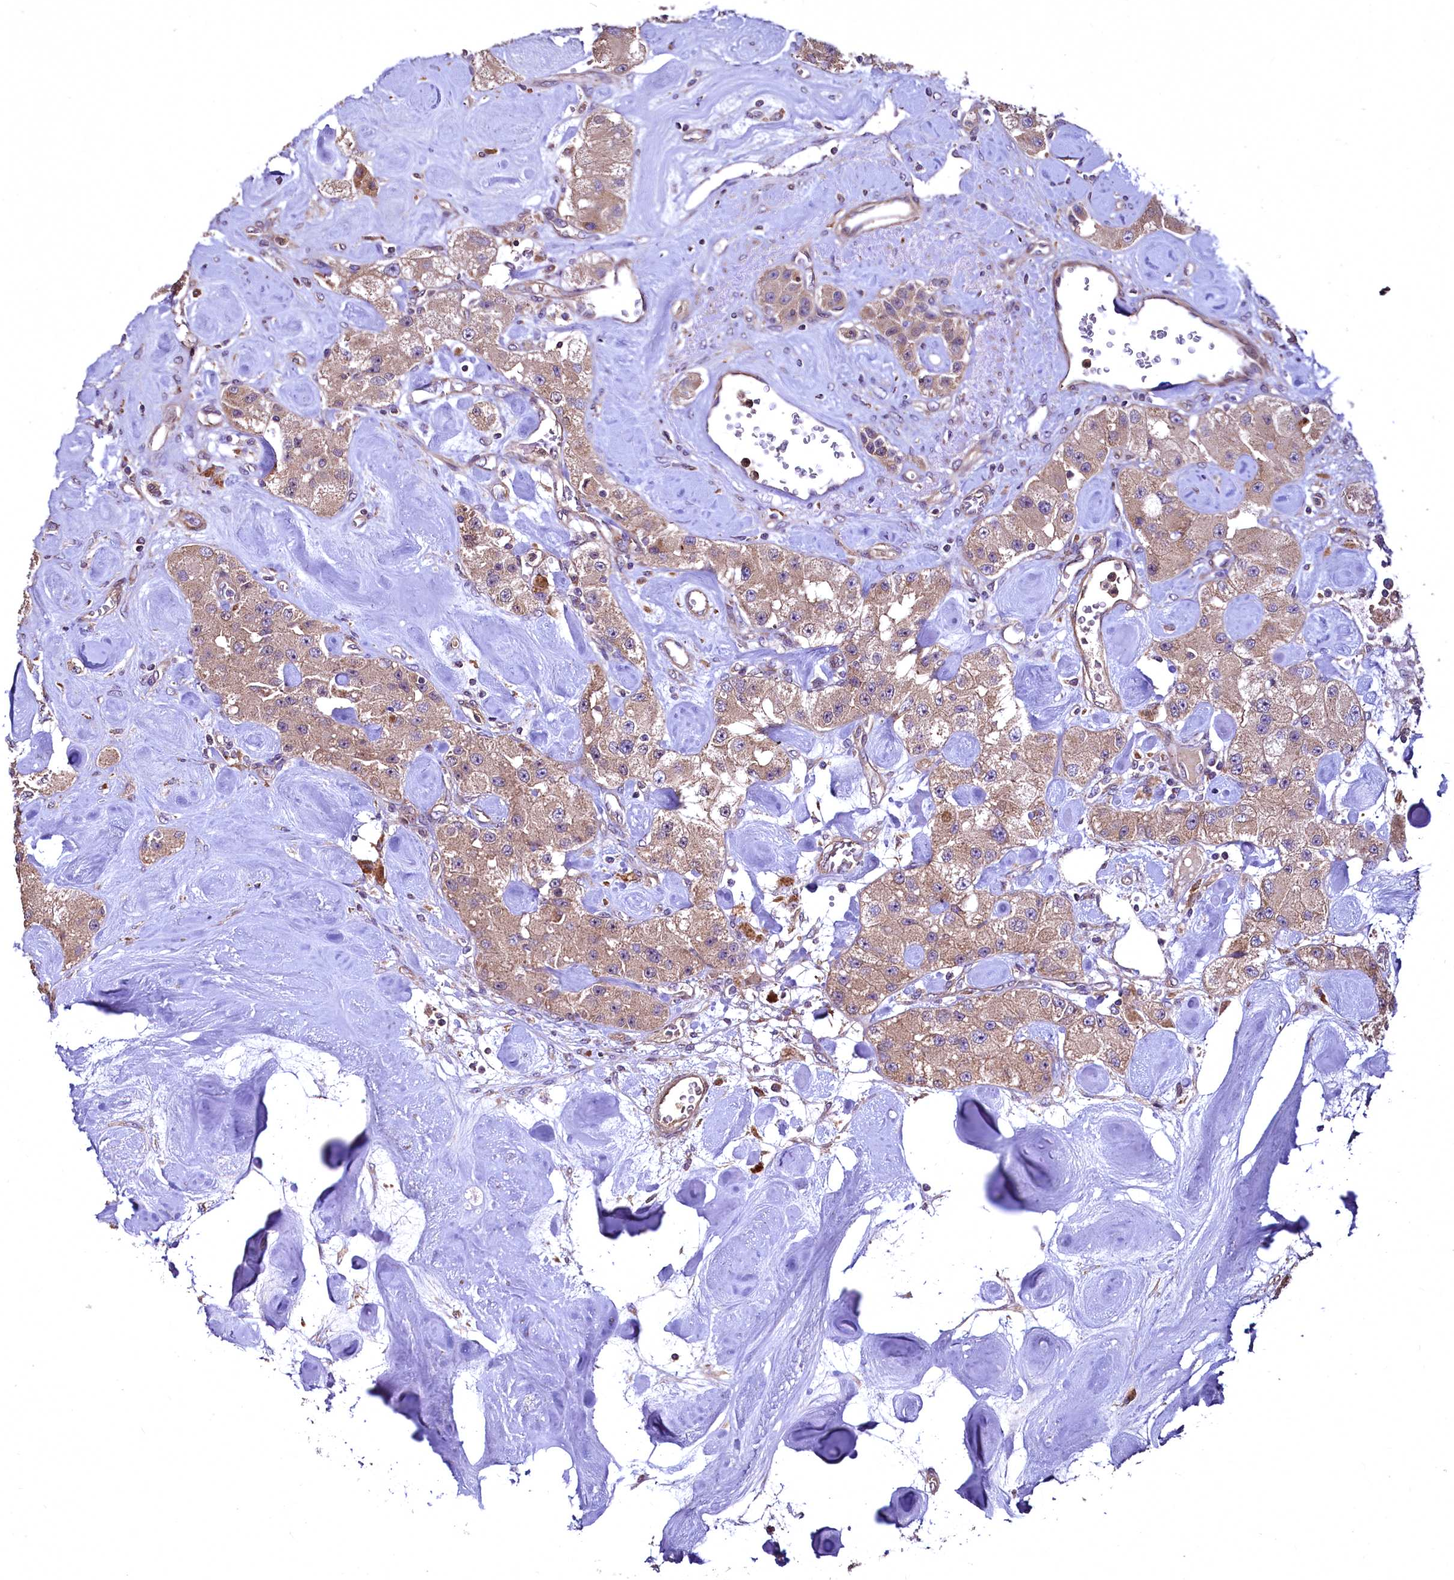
{"staining": {"intensity": "moderate", "quantity": ">75%", "location": "cytoplasmic/membranous"}, "tissue": "carcinoid", "cell_type": "Tumor cells", "image_type": "cancer", "snomed": [{"axis": "morphology", "description": "Carcinoid, malignant, NOS"}, {"axis": "topography", "description": "Pancreas"}], "caption": "A micrograph of carcinoid stained for a protein demonstrates moderate cytoplasmic/membranous brown staining in tumor cells.", "gene": "TBCEL", "patient": {"sex": "male", "age": 41}}